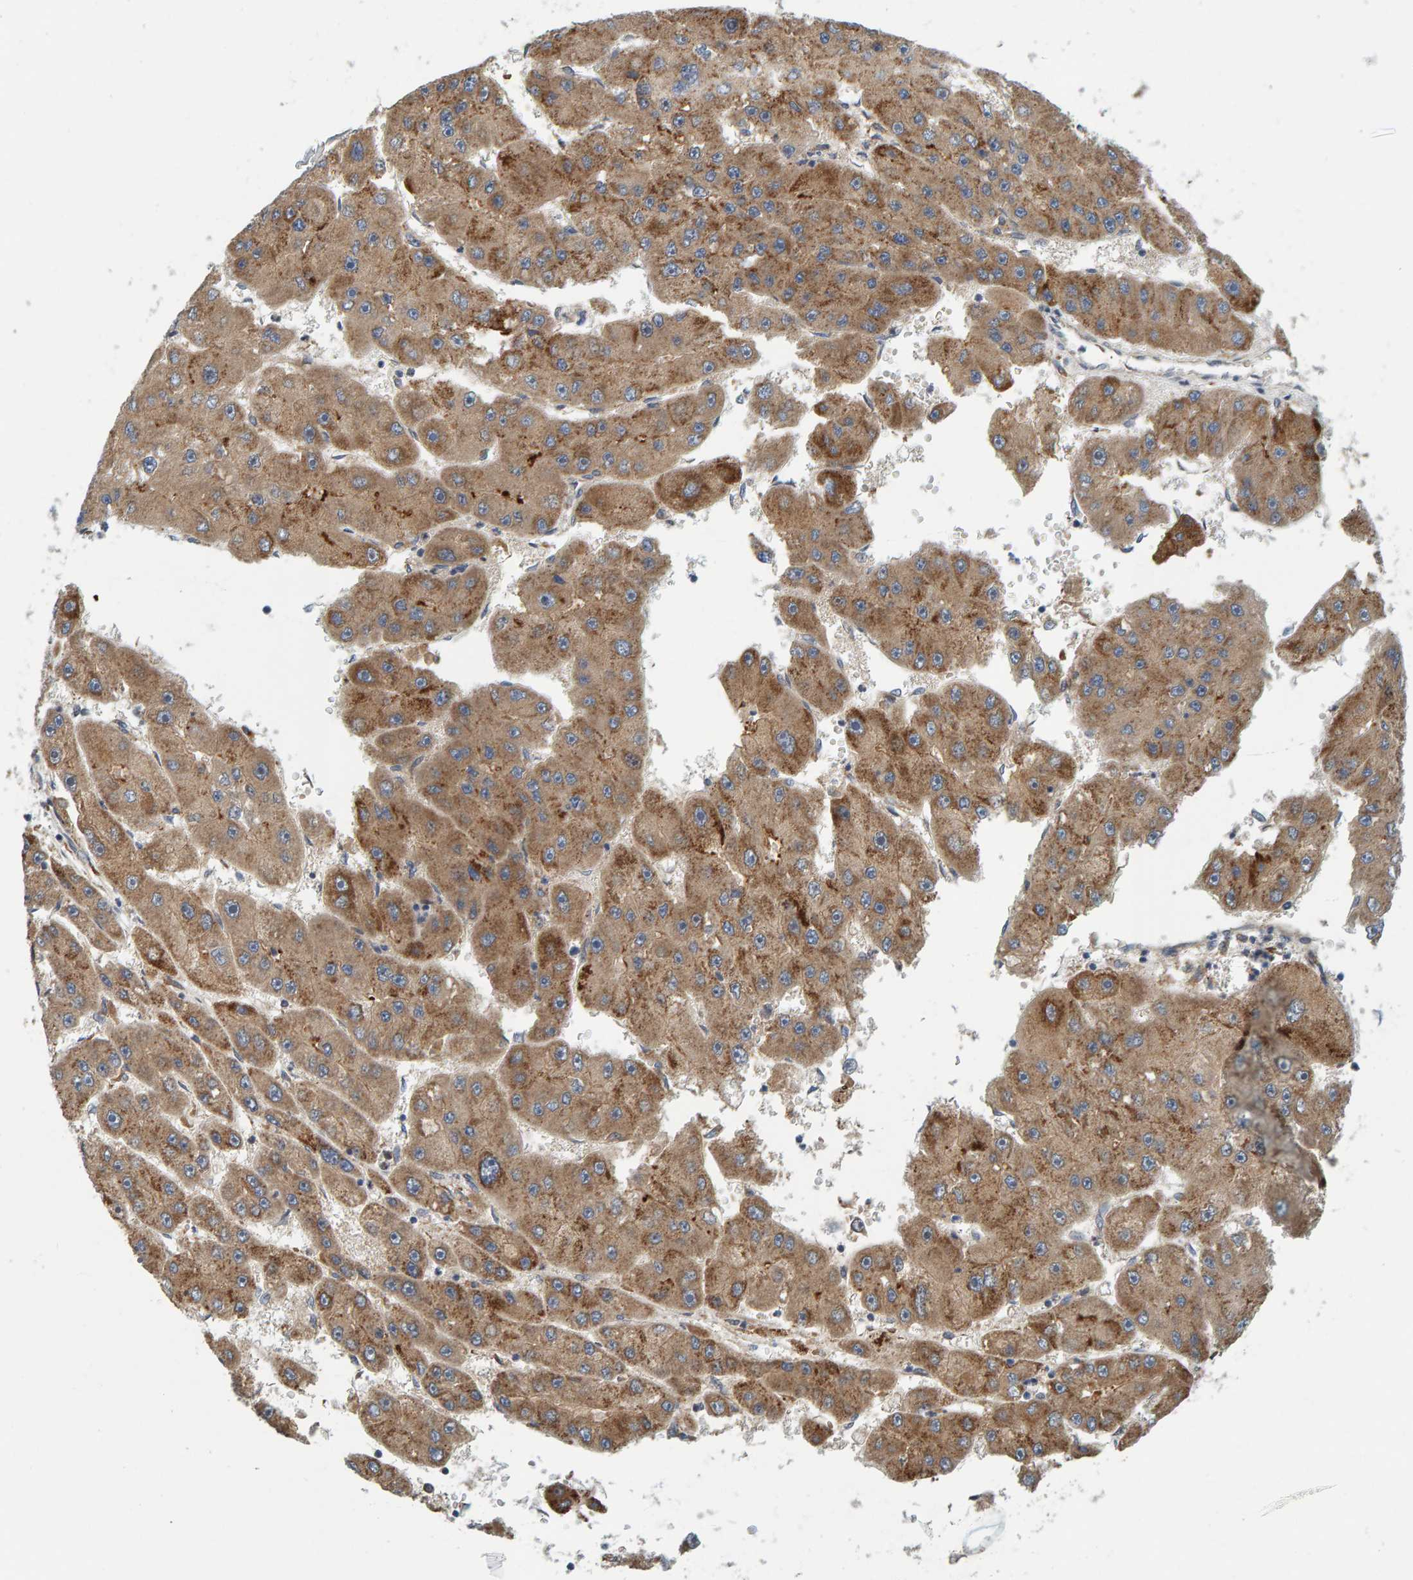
{"staining": {"intensity": "moderate", "quantity": ">75%", "location": "cytoplasmic/membranous"}, "tissue": "liver cancer", "cell_type": "Tumor cells", "image_type": "cancer", "snomed": [{"axis": "morphology", "description": "Carcinoma, Hepatocellular, NOS"}, {"axis": "topography", "description": "Liver"}], "caption": "Brown immunohistochemical staining in human liver cancer (hepatocellular carcinoma) shows moderate cytoplasmic/membranous expression in approximately >75% of tumor cells.", "gene": "BAIAP2", "patient": {"sex": "female", "age": 61}}